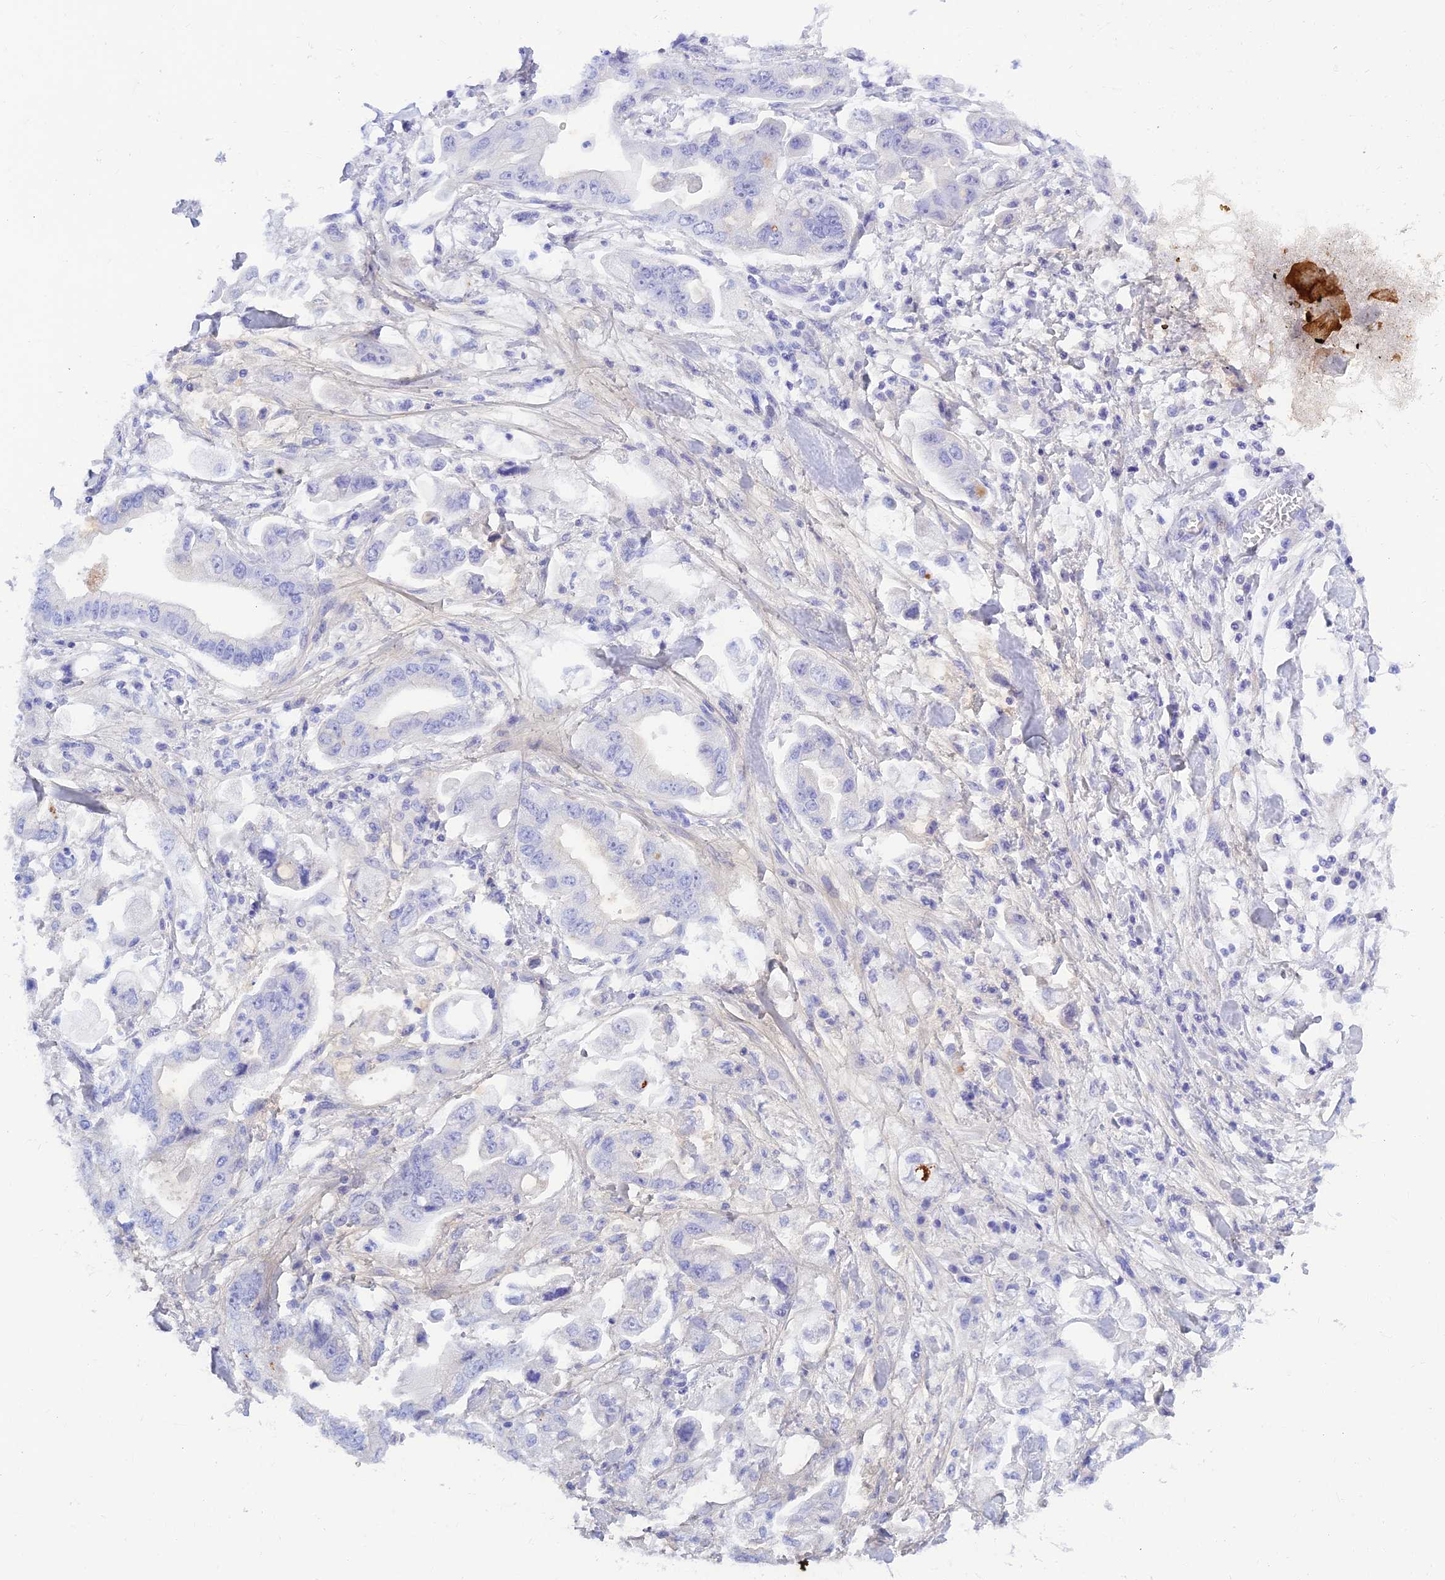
{"staining": {"intensity": "negative", "quantity": "none", "location": "none"}, "tissue": "stomach cancer", "cell_type": "Tumor cells", "image_type": "cancer", "snomed": [{"axis": "morphology", "description": "Adenocarcinoma, NOS"}, {"axis": "topography", "description": "Stomach"}], "caption": "Human stomach adenocarcinoma stained for a protein using immunohistochemistry exhibits no expression in tumor cells.", "gene": "PRNP", "patient": {"sex": "male", "age": 62}}